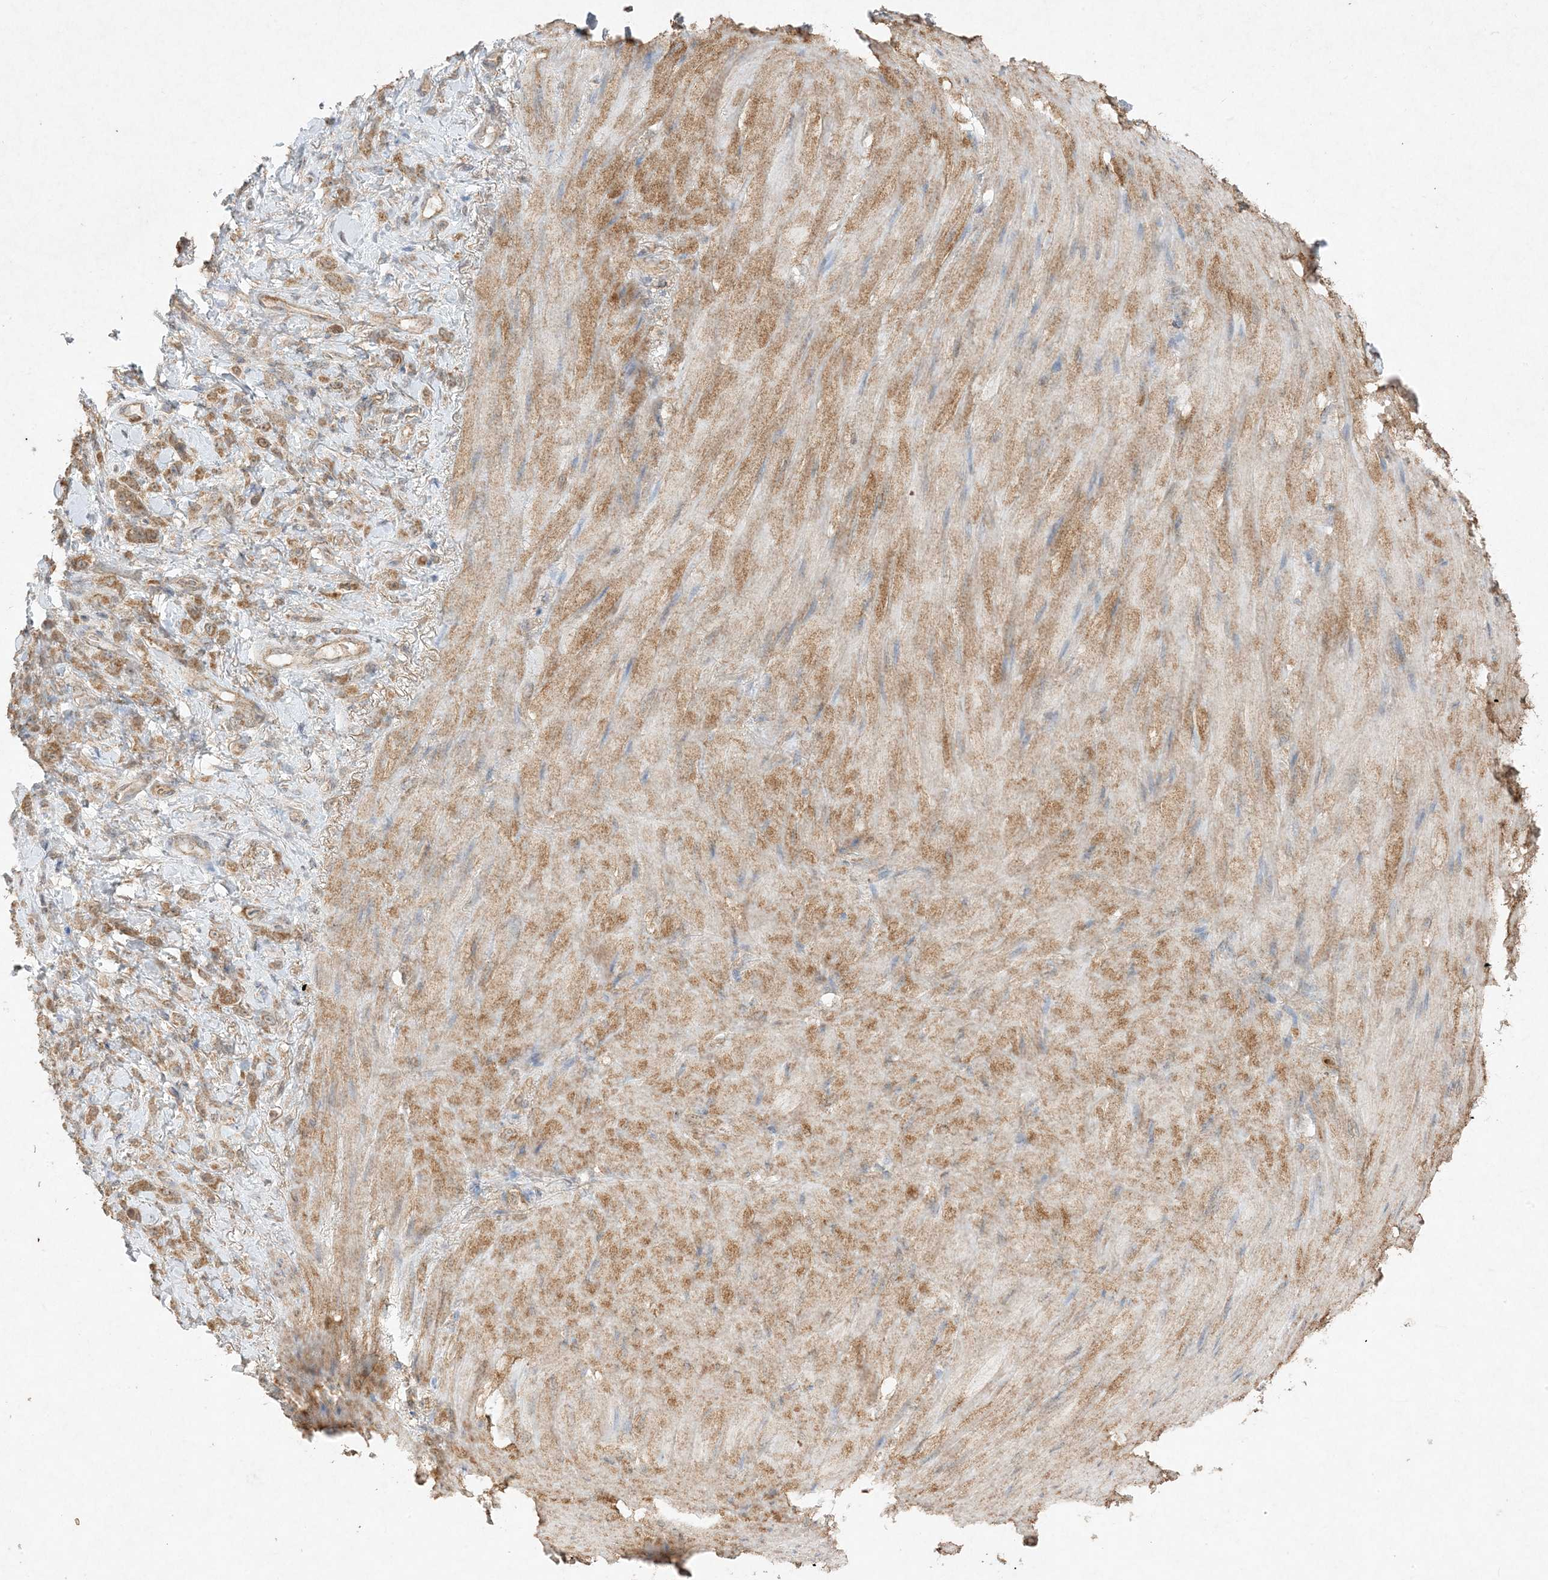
{"staining": {"intensity": "moderate", "quantity": ">75%", "location": "cytoplasmic/membranous"}, "tissue": "stomach cancer", "cell_type": "Tumor cells", "image_type": "cancer", "snomed": [{"axis": "morphology", "description": "Normal tissue, NOS"}, {"axis": "morphology", "description": "Adenocarcinoma, NOS"}, {"axis": "topography", "description": "Stomach"}], "caption": "Moderate cytoplasmic/membranous positivity for a protein is identified in about >75% of tumor cells of stomach cancer (adenocarcinoma) using immunohistochemistry.", "gene": "UBE2C", "patient": {"sex": "male", "age": 82}}